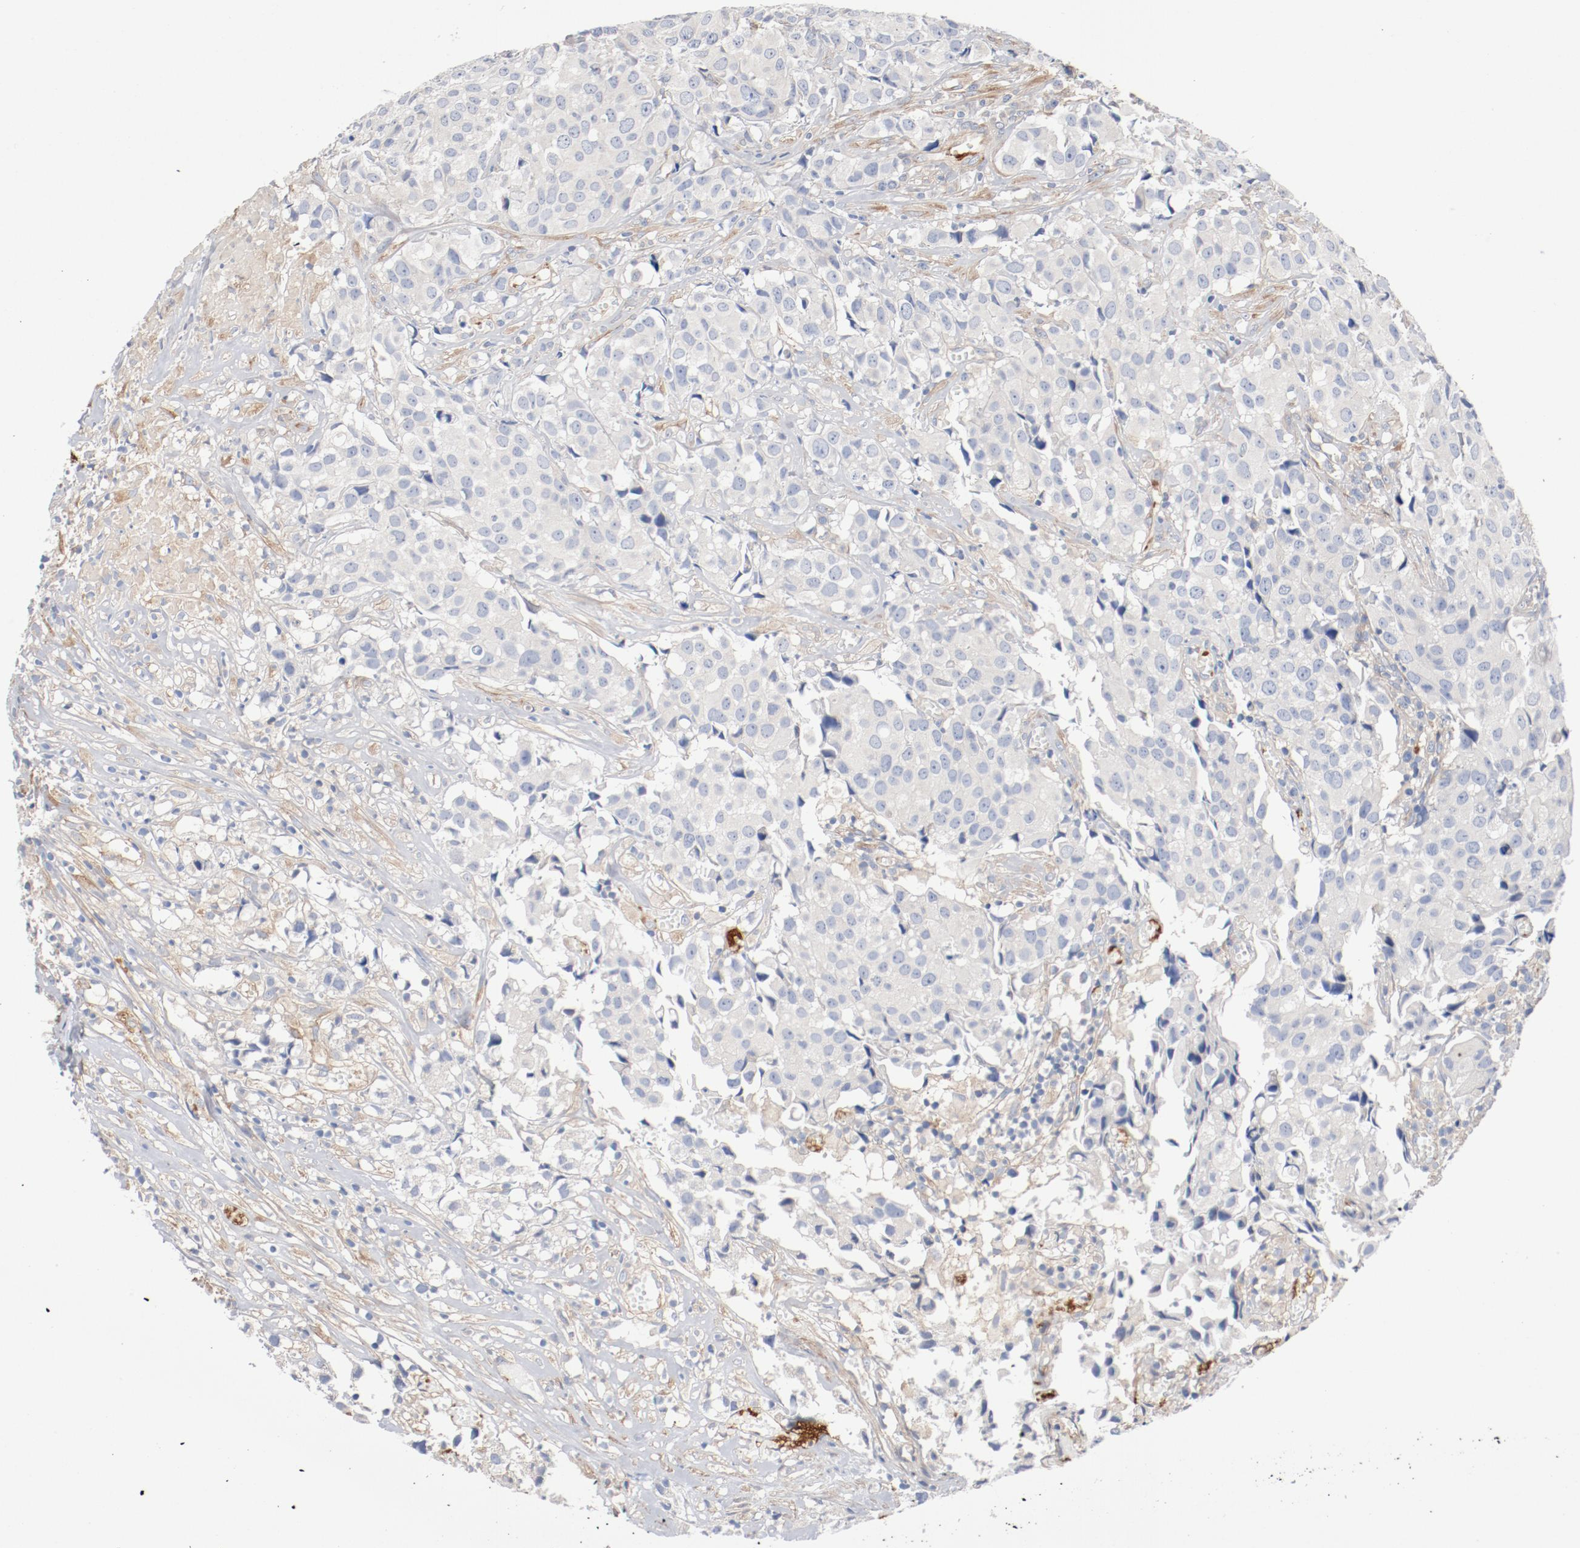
{"staining": {"intensity": "negative", "quantity": "none", "location": "none"}, "tissue": "urothelial cancer", "cell_type": "Tumor cells", "image_type": "cancer", "snomed": [{"axis": "morphology", "description": "Urothelial carcinoma, High grade"}, {"axis": "topography", "description": "Urinary bladder"}], "caption": "An immunohistochemistry micrograph of urothelial carcinoma (high-grade) is shown. There is no staining in tumor cells of urothelial carcinoma (high-grade).", "gene": "ILK", "patient": {"sex": "female", "age": 75}}